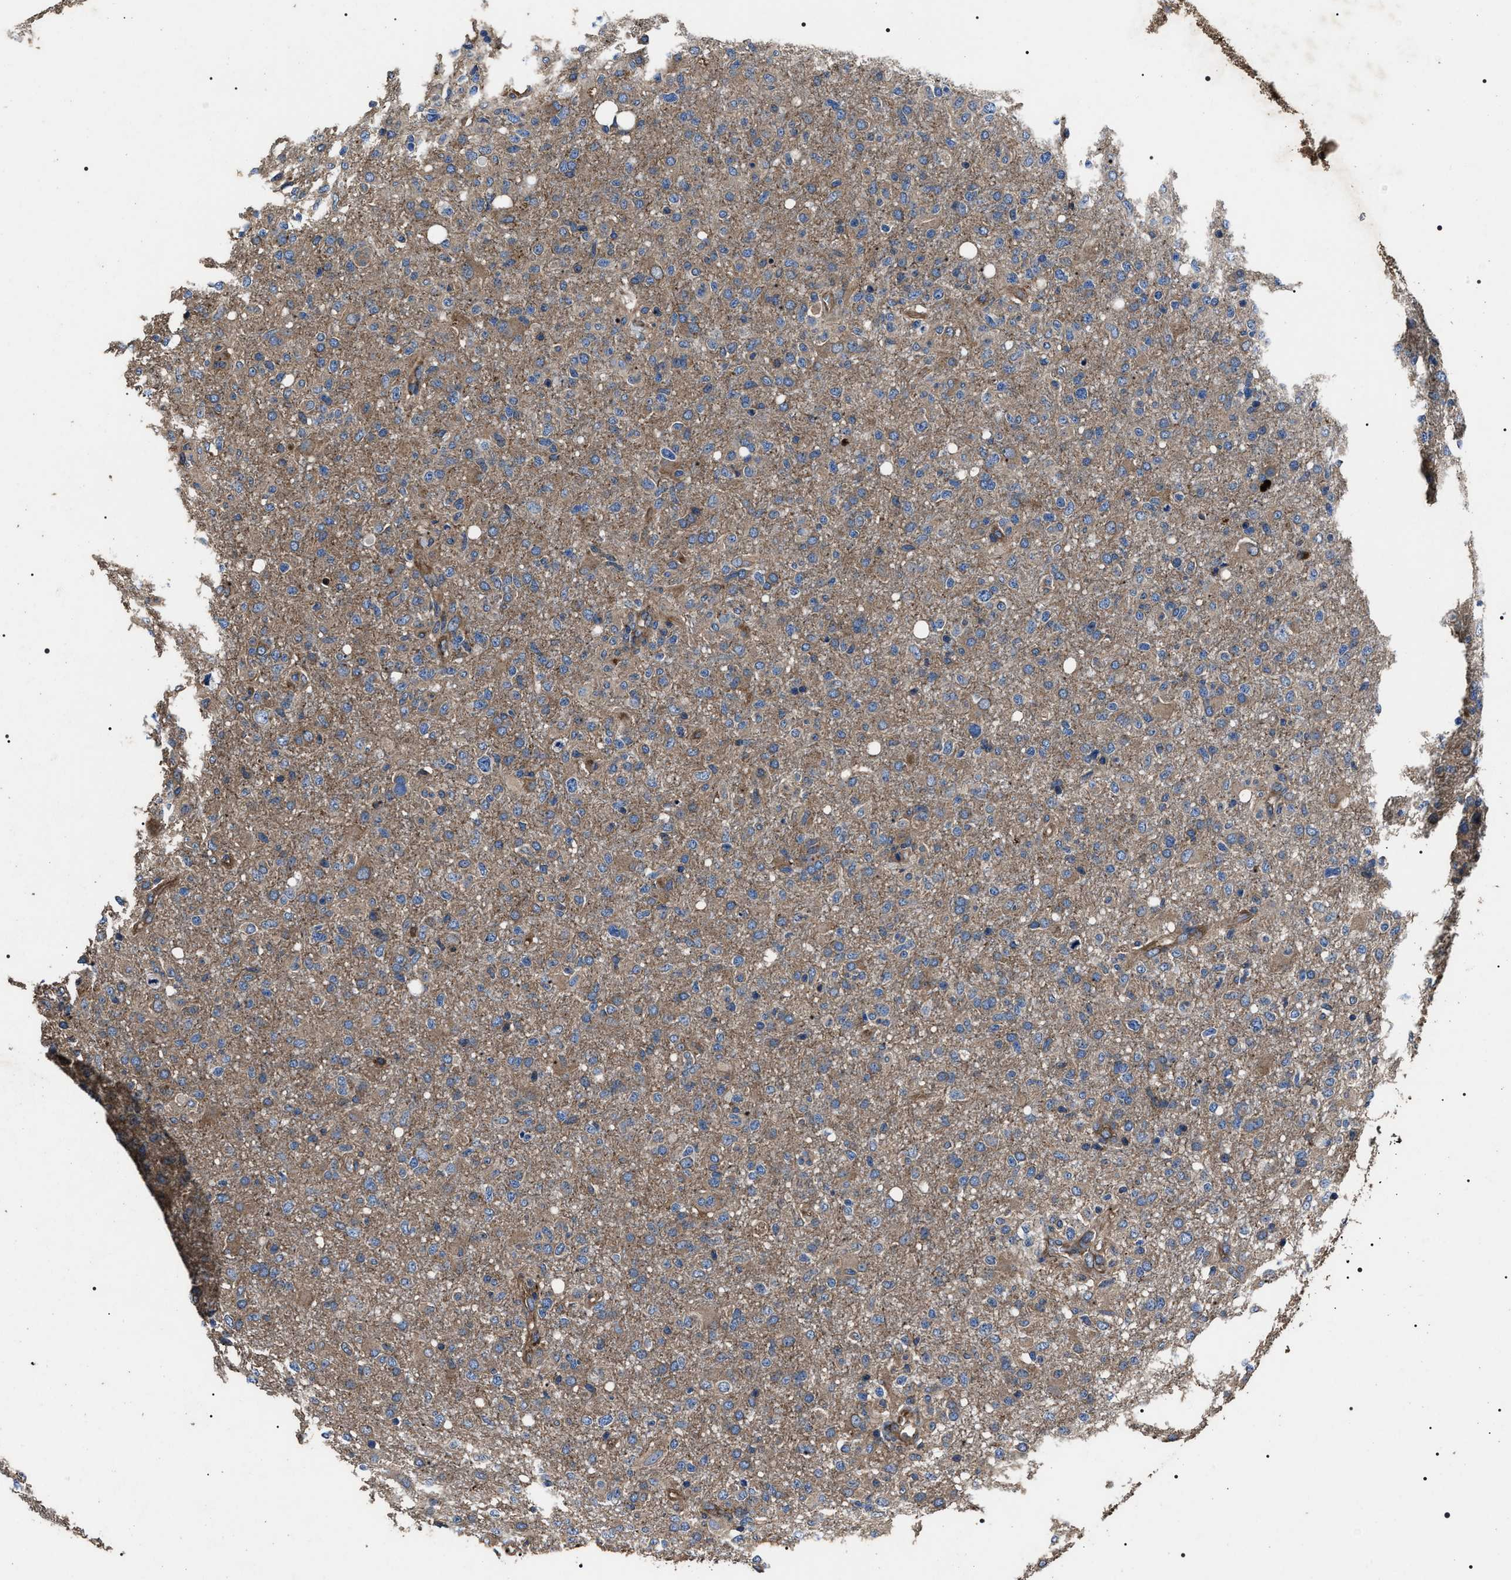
{"staining": {"intensity": "weak", "quantity": "25%-75%", "location": "cytoplasmic/membranous"}, "tissue": "glioma", "cell_type": "Tumor cells", "image_type": "cancer", "snomed": [{"axis": "morphology", "description": "Glioma, malignant, High grade"}, {"axis": "topography", "description": "Brain"}], "caption": "Brown immunohistochemical staining in human malignant glioma (high-grade) shows weak cytoplasmic/membranous positivity in approximately 25%-75% of tumor cells.", "gene": "HSCB", "patient": {"sex": "female", "age": 57}}